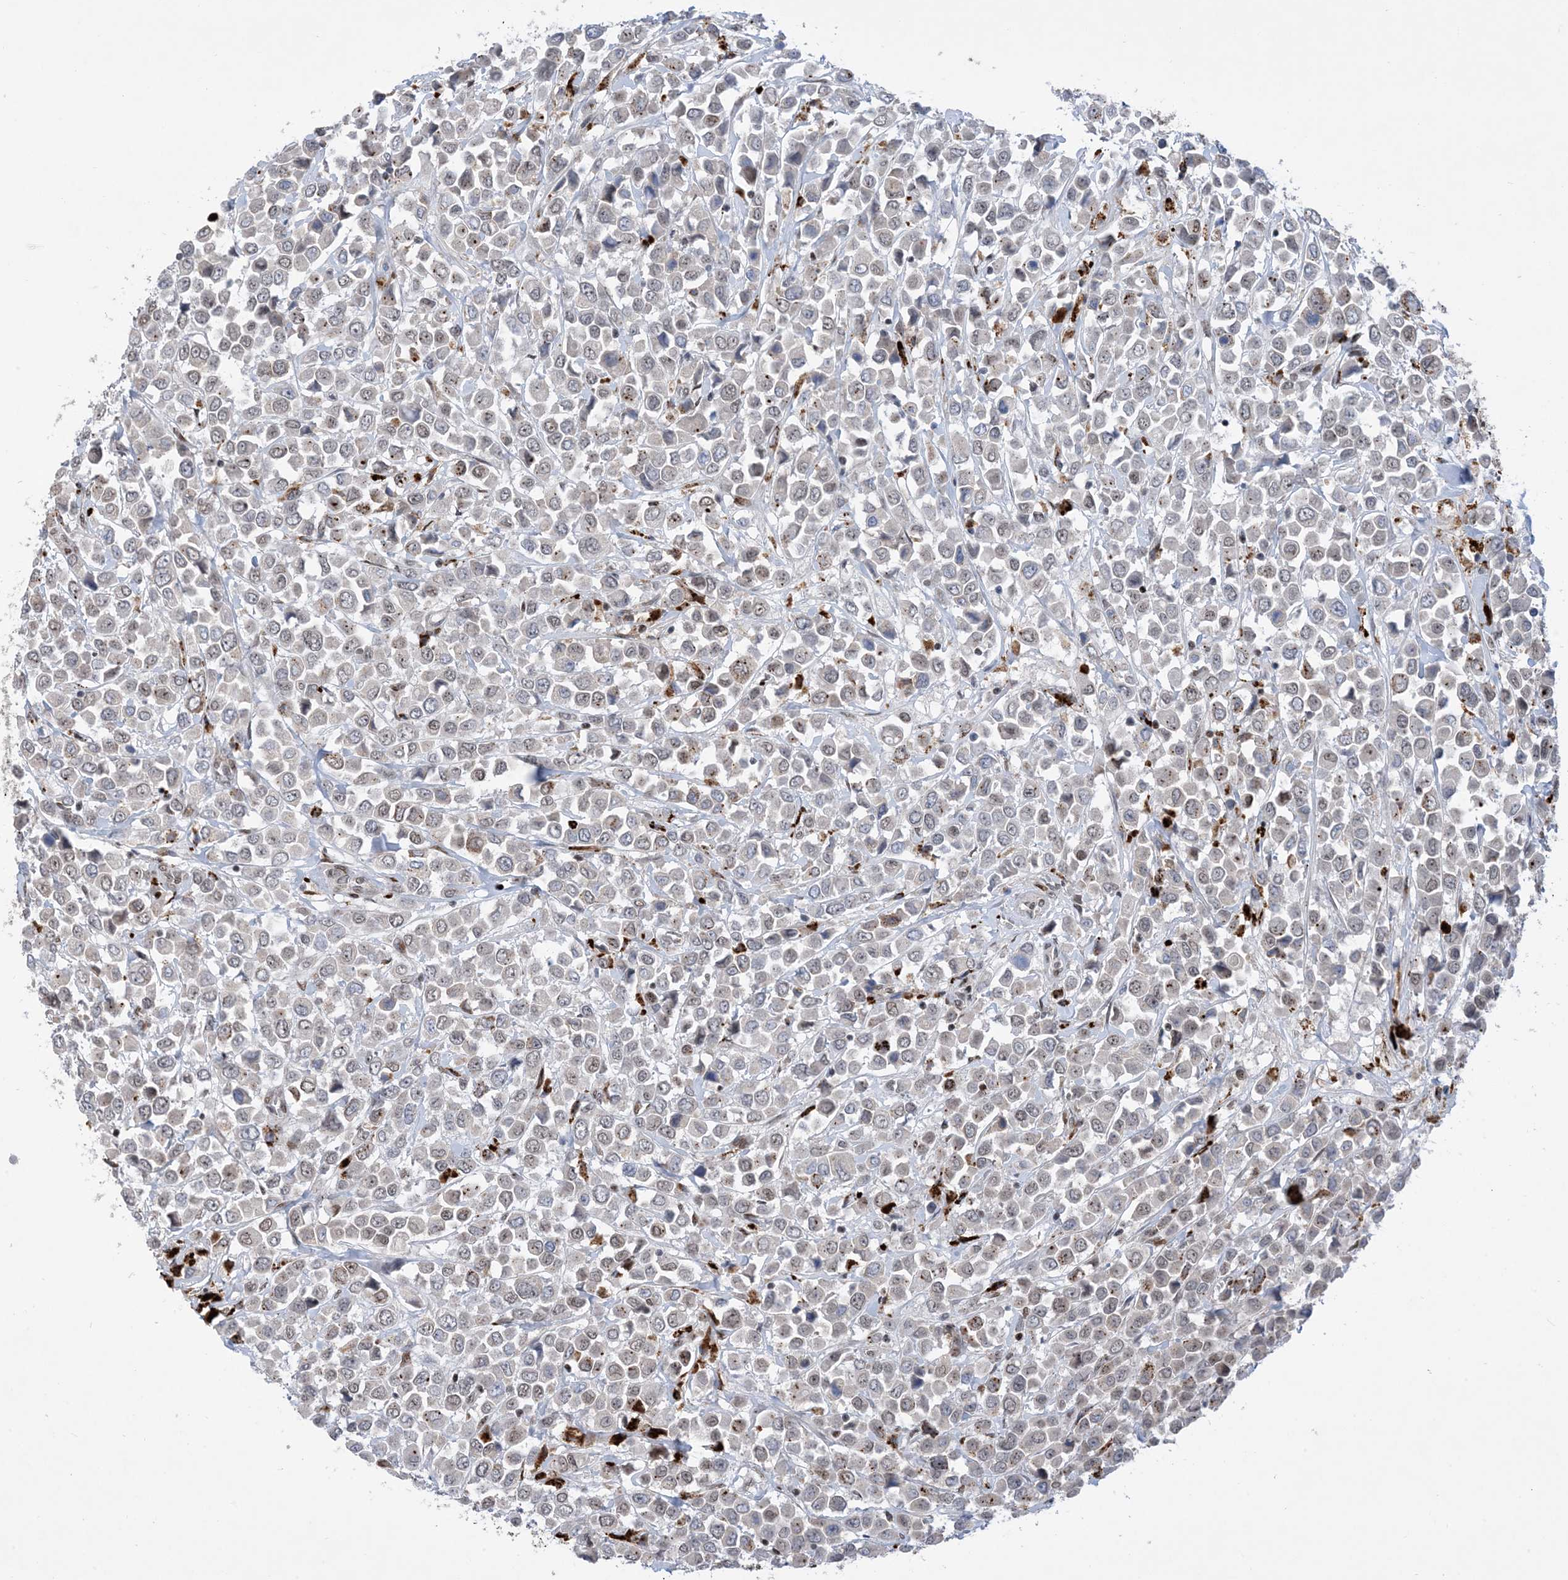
{"staining": {"intensity": "weak", "quantity": ">75%", "location": "nuclear"}, "tissue": "breast cancer", "cell_type": "Tumor cells", "image_type": "cancer", "snomed": [{"axis": "morphology", "description": "Duct carcinoma"}, {"axis": "topography", "description": "Breast"}], "caption": "A low amount of weak nuclear positivity is present in approximately >75% of tumor cells in breast cancer tissue.", "gene": "TSPYL1", "patient": {"sex": "female", "age": 61}}